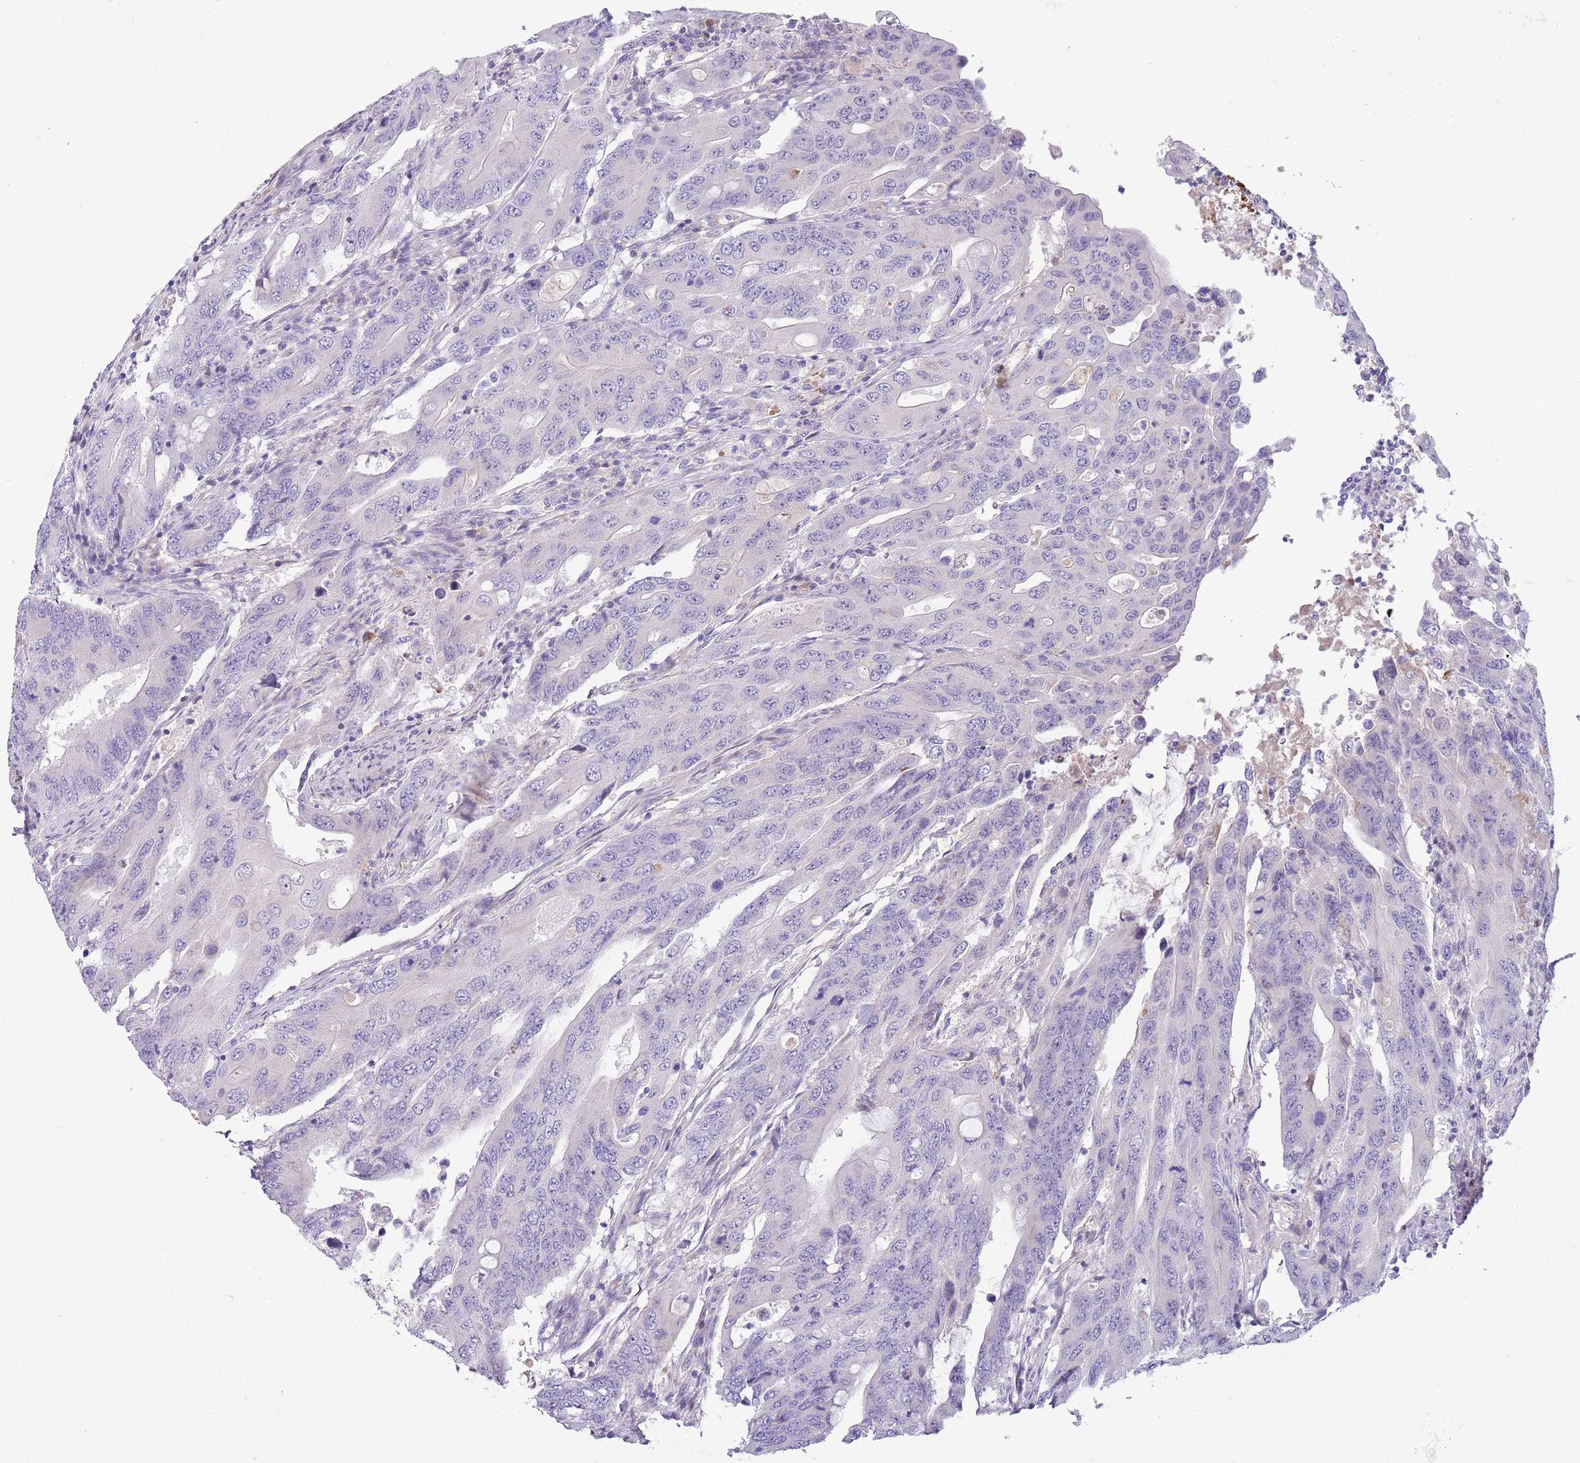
{"staining": {"intensity": "negative", "quantity": "none", "location": "none"}, "tissue": "colorectal cancer", "cell_type": "Tumor cells", "image_type": "cancer", "snomed": [{"axis": "morphology", "description": "Adenocarcinoma, NOS"}, {"axis": "topography", "description": "Colon"}], "caption": "A micrograph of colorectal adenocarcinoma stained for a protein exhibits no brown staining in tumor cells. (DAB (3,3'-diaminobenzidine) immunohistochemistry (IHC) with hematoxylin counter stain).", "gene": "DDHD1", "patient": {"sex": "male", "age": 71}}